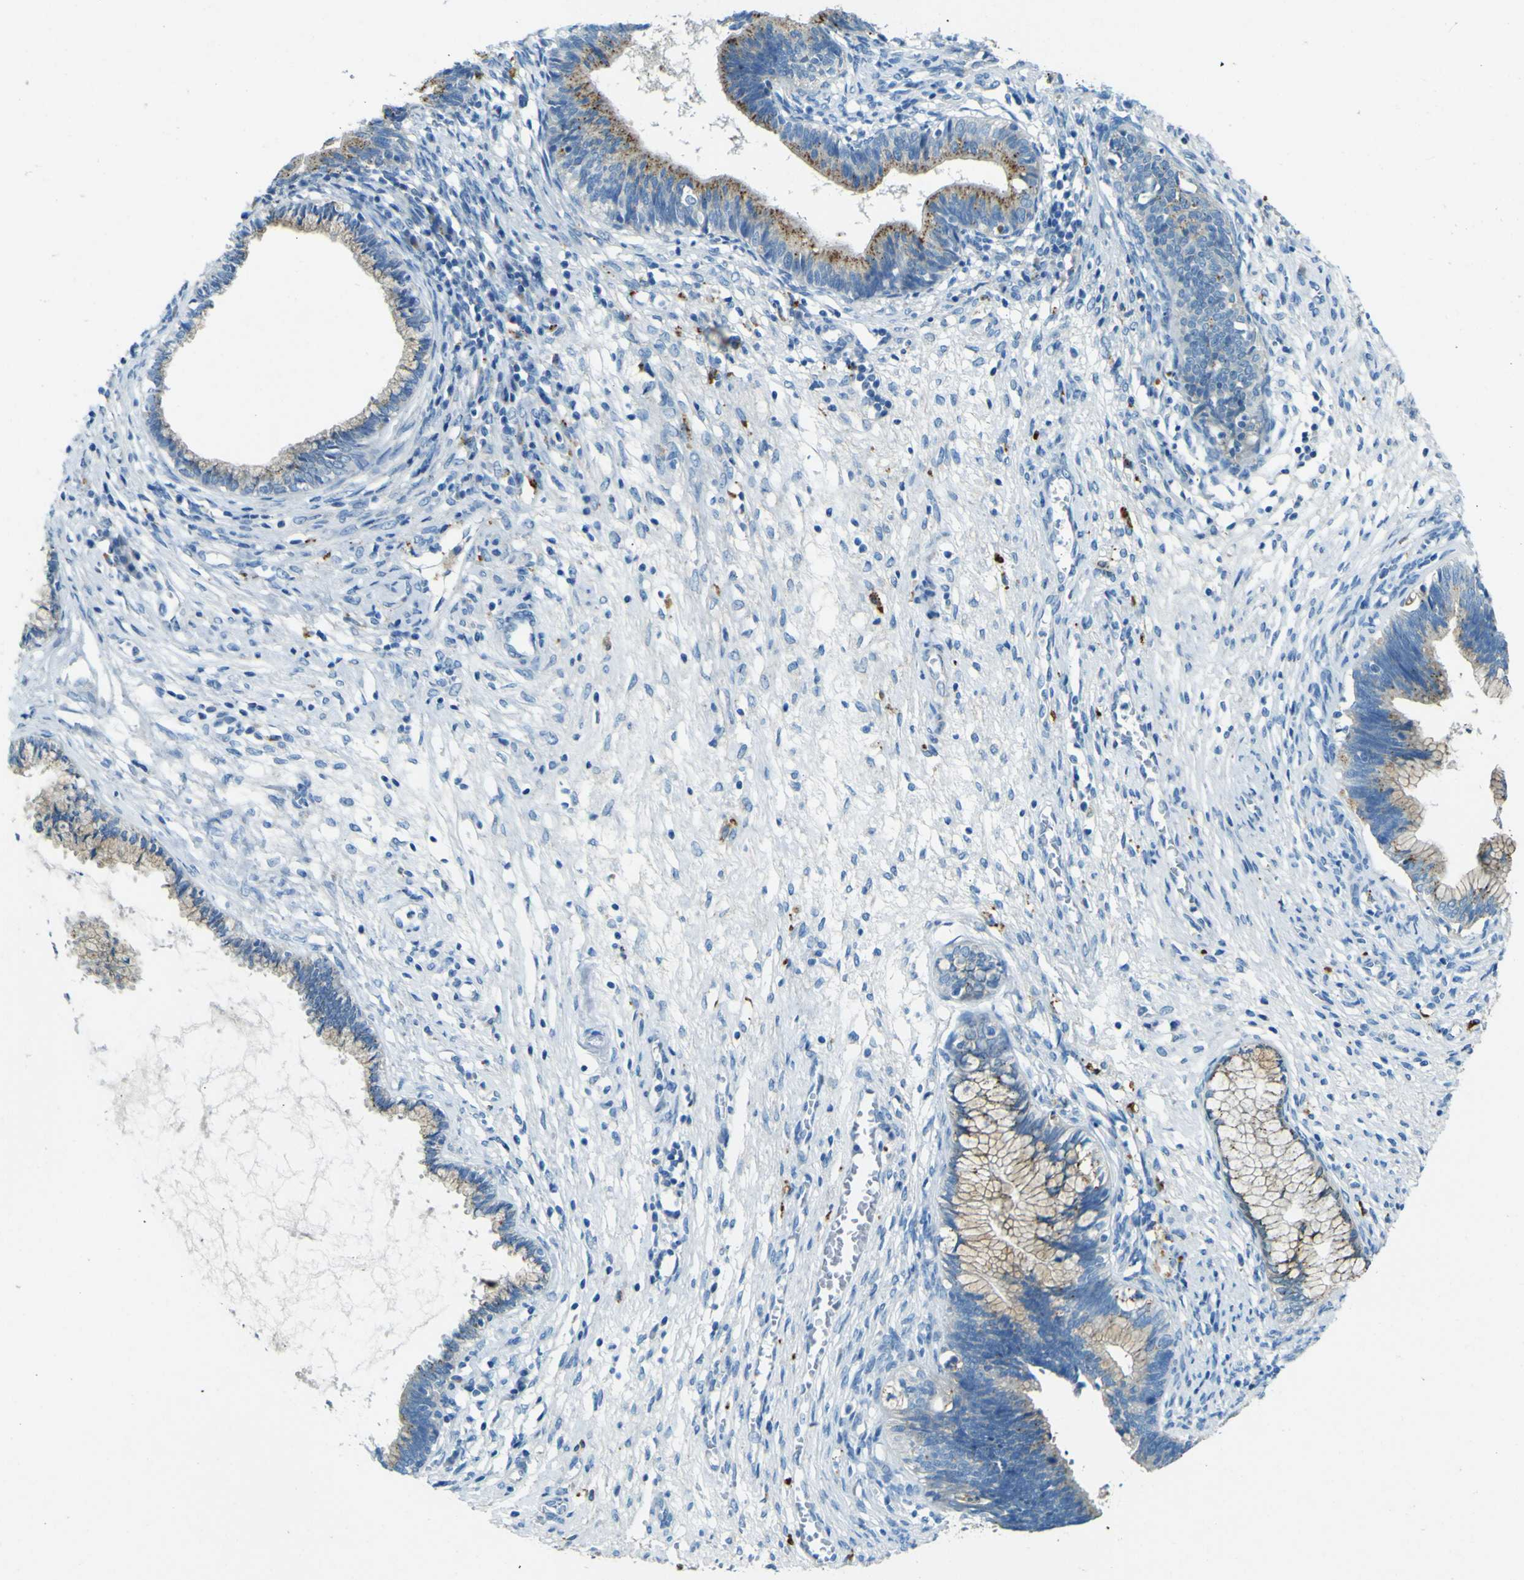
{"staining": {"intensity": "moderate", "quantity": "25%-75%", "location": "cytoplasmic/membranous"}, "tissue": "cervical cancer", "cell_type": "Tumor cells", "image_type": "cancer", "snomed": [{"axis": "morphology", "description": "Adenocarcinoma, NOS"}, {"axis": "topography", "description": "Cervix"}], "caption": "Moderate cytoplasmic/membranous protein expression is identified in about 25%-75% of tumor cells in cervical adenocarcinoma. The staining was performed using DAB (3,3'-diaminobenzidine) to visualize the protein expression in brown, while the nuclei were stained in blue with hematoxylin (Magnification: 20x).", "gene": "PDE9A", "patient": {"sex": "female", "age": 44}}